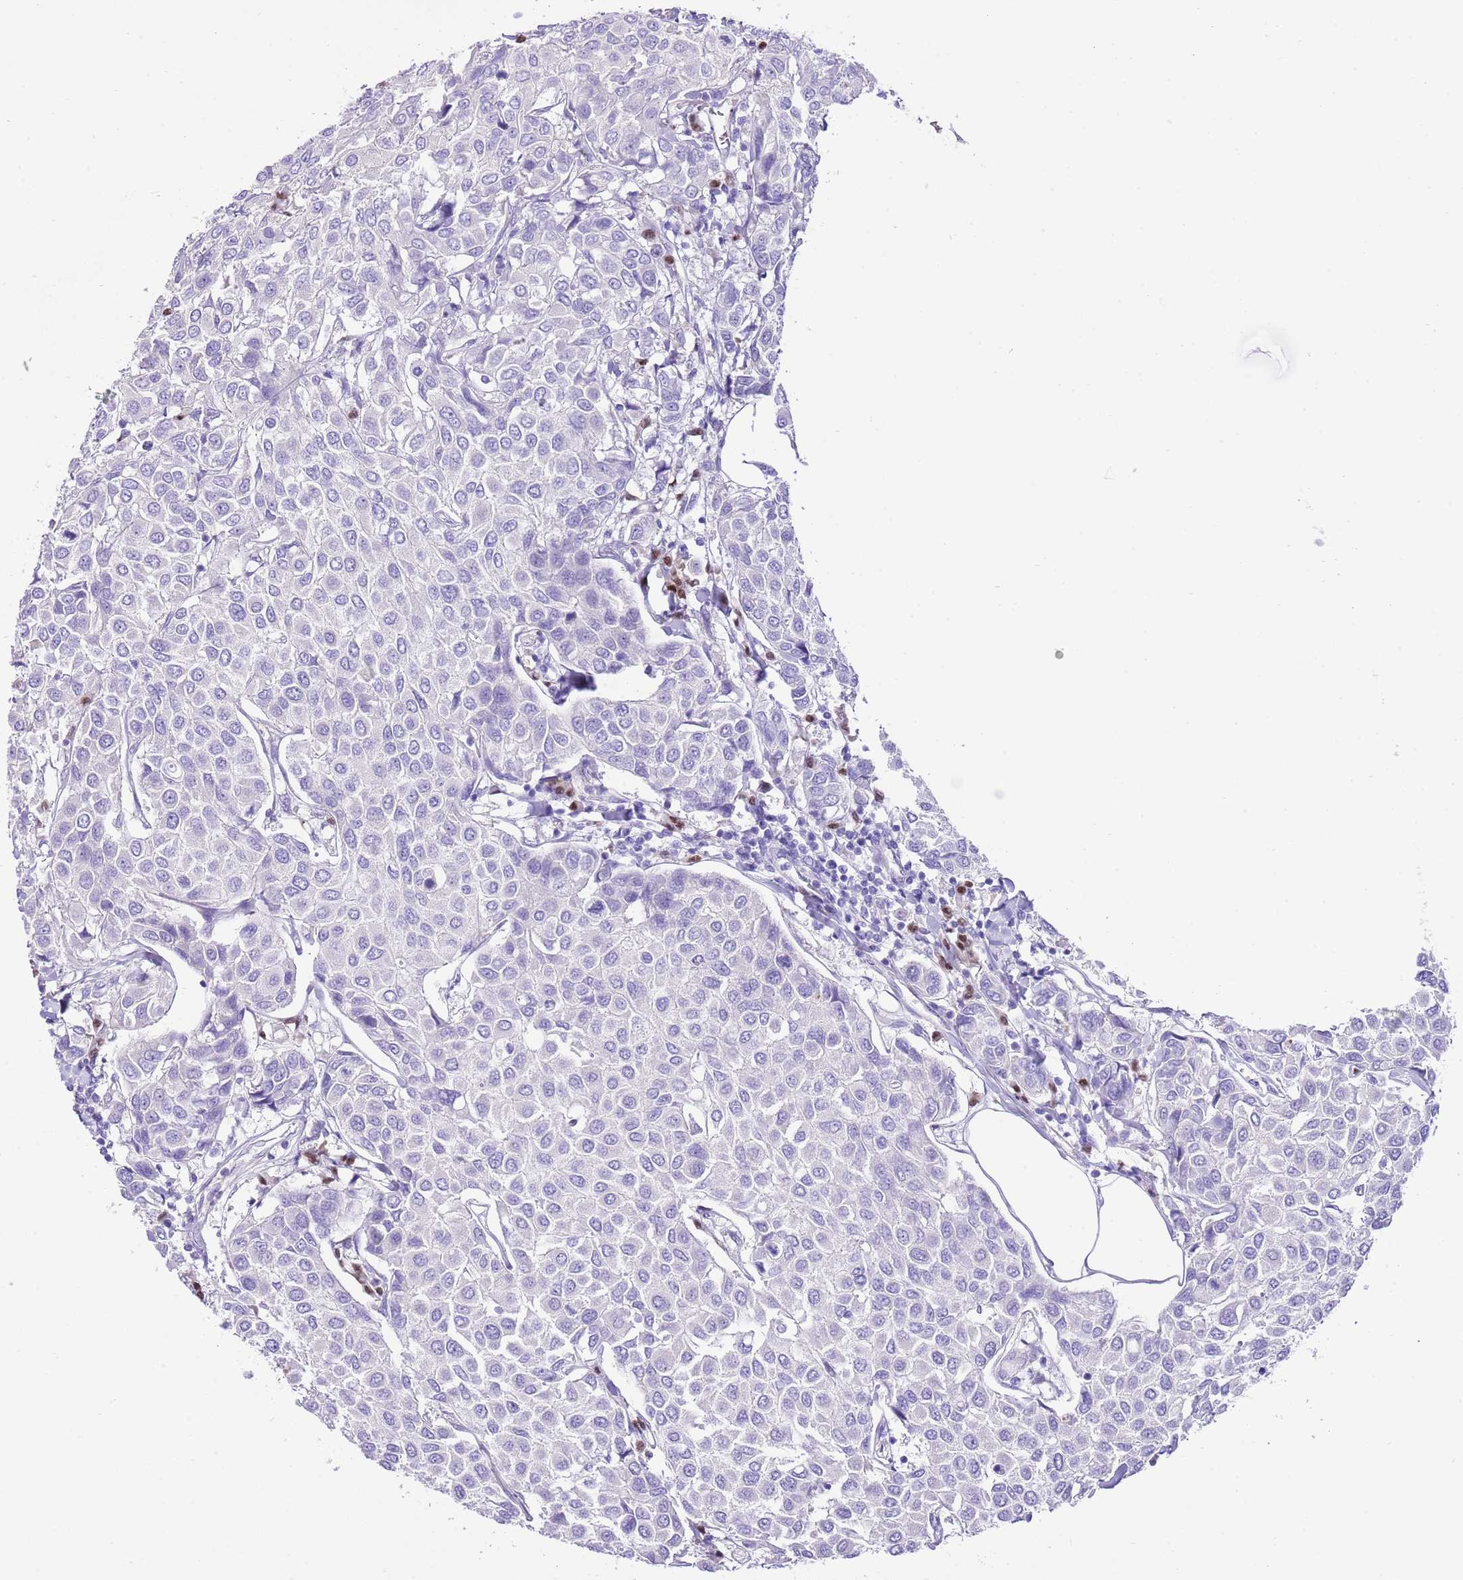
{"staining": {"intensity": "negative", "quantity": "none", "location": "none"}, "tissue": "breast cancer", "cell_type": "Tumor cells", "image_type": "cancer", "snomed": [{"axis": "morphology", "description": "Duct carcinoma"}, {"axis": "topography", "description": "Breast"}], "caption": "The histopathology image displays no staining of tumor cells in breast cancer.", "gene": "BHLHA15", "patient": {"sex": "female", "age": 55}}